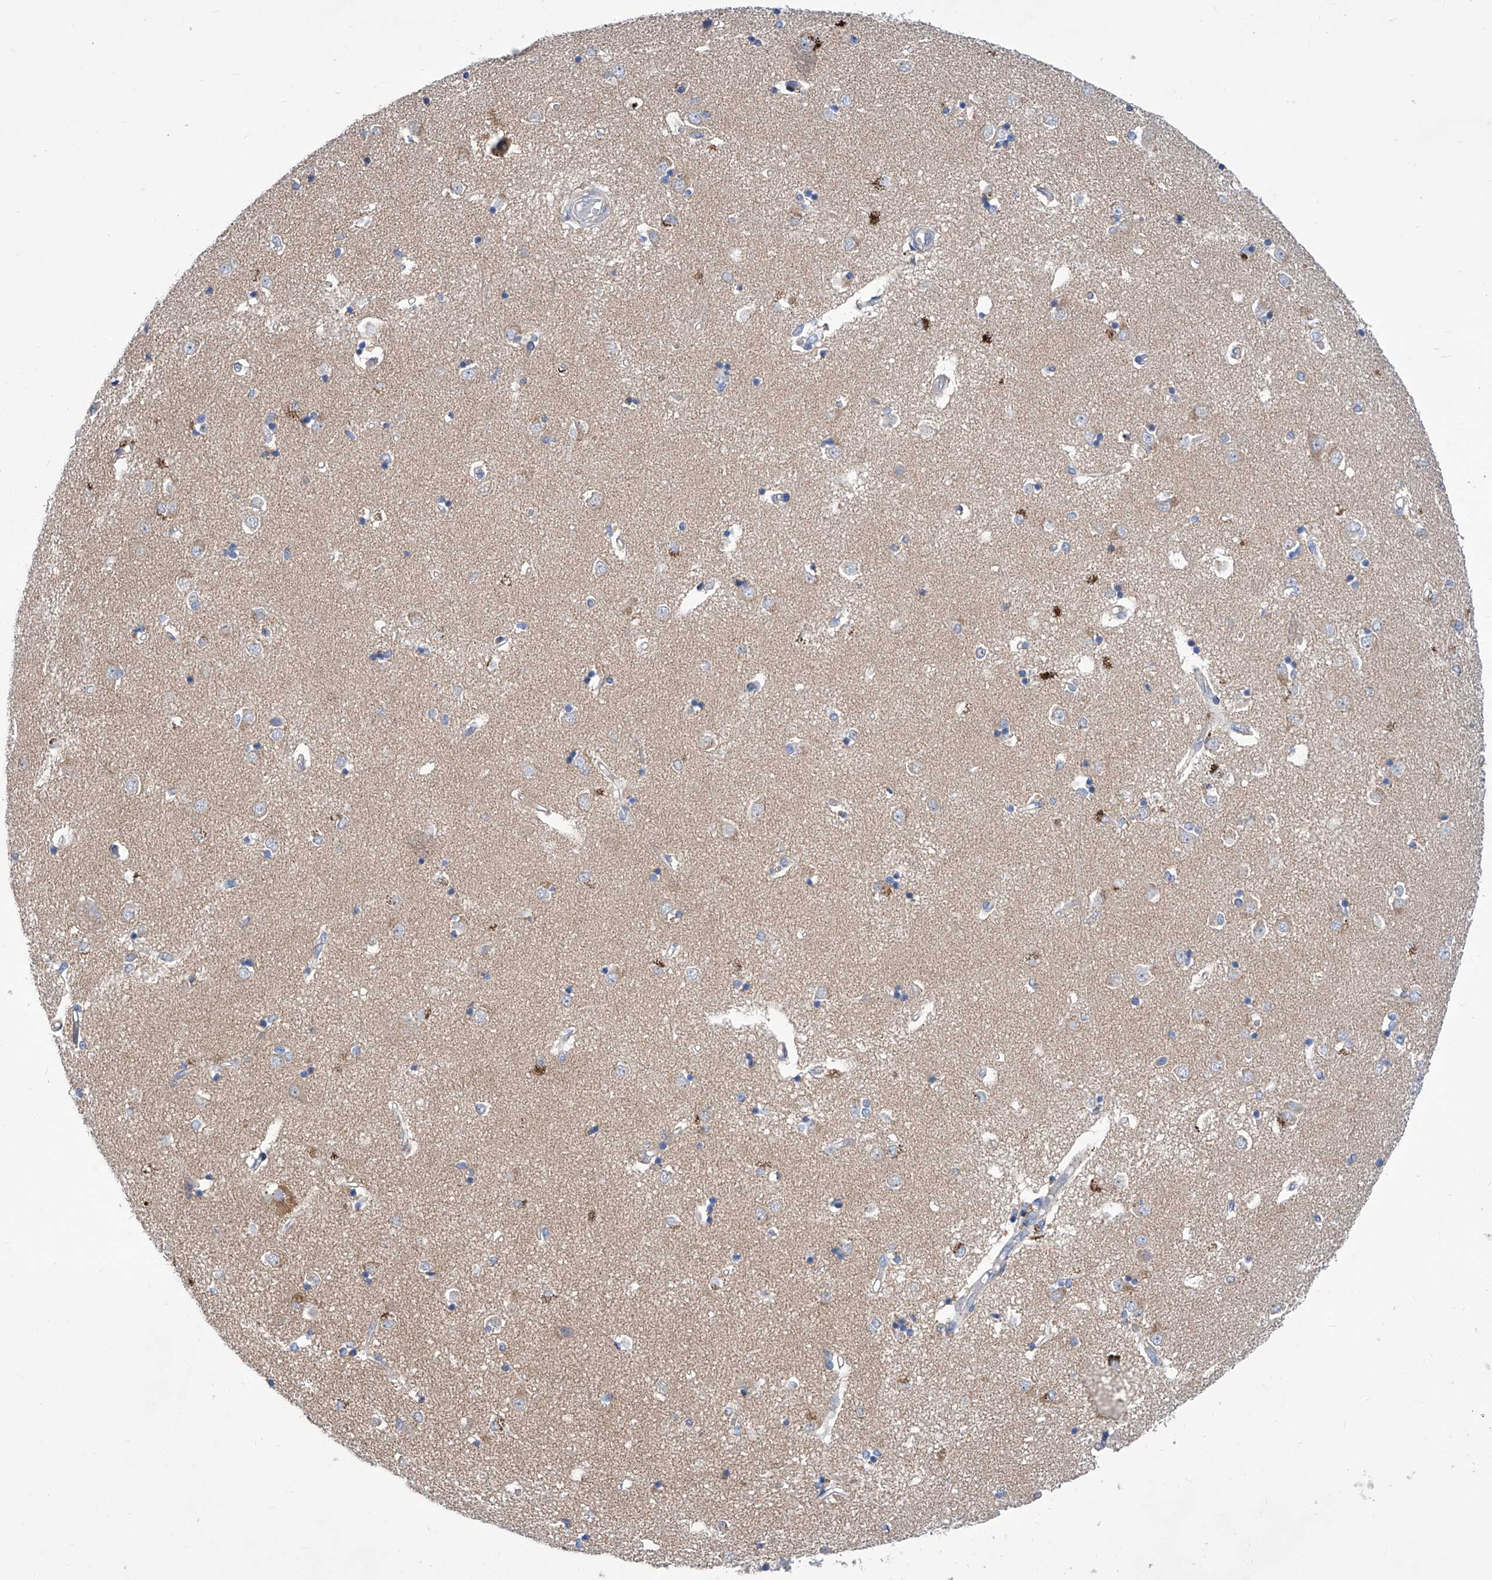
{"staining": {"intensity": "negative", "quantity": "none", "location": "none"}, "tissue": "caudate", "cell_type": "Glial cells", "image_type": "normal", "snomed": [{"axis": "morphology", "description": "Normal tissue, NOS"}, {"axis": "topography", "description": "Lateral ventricle wall"}], "caption": "Caudate was stained to show a protein in brown. There is no significant positivity in glial cells. The staining is performed using DAB brown chromogen with nuclei counter-stained in using hematoxylin.", "gene": "SRBD1", "patient": {"sex": "male", "age": 45}}